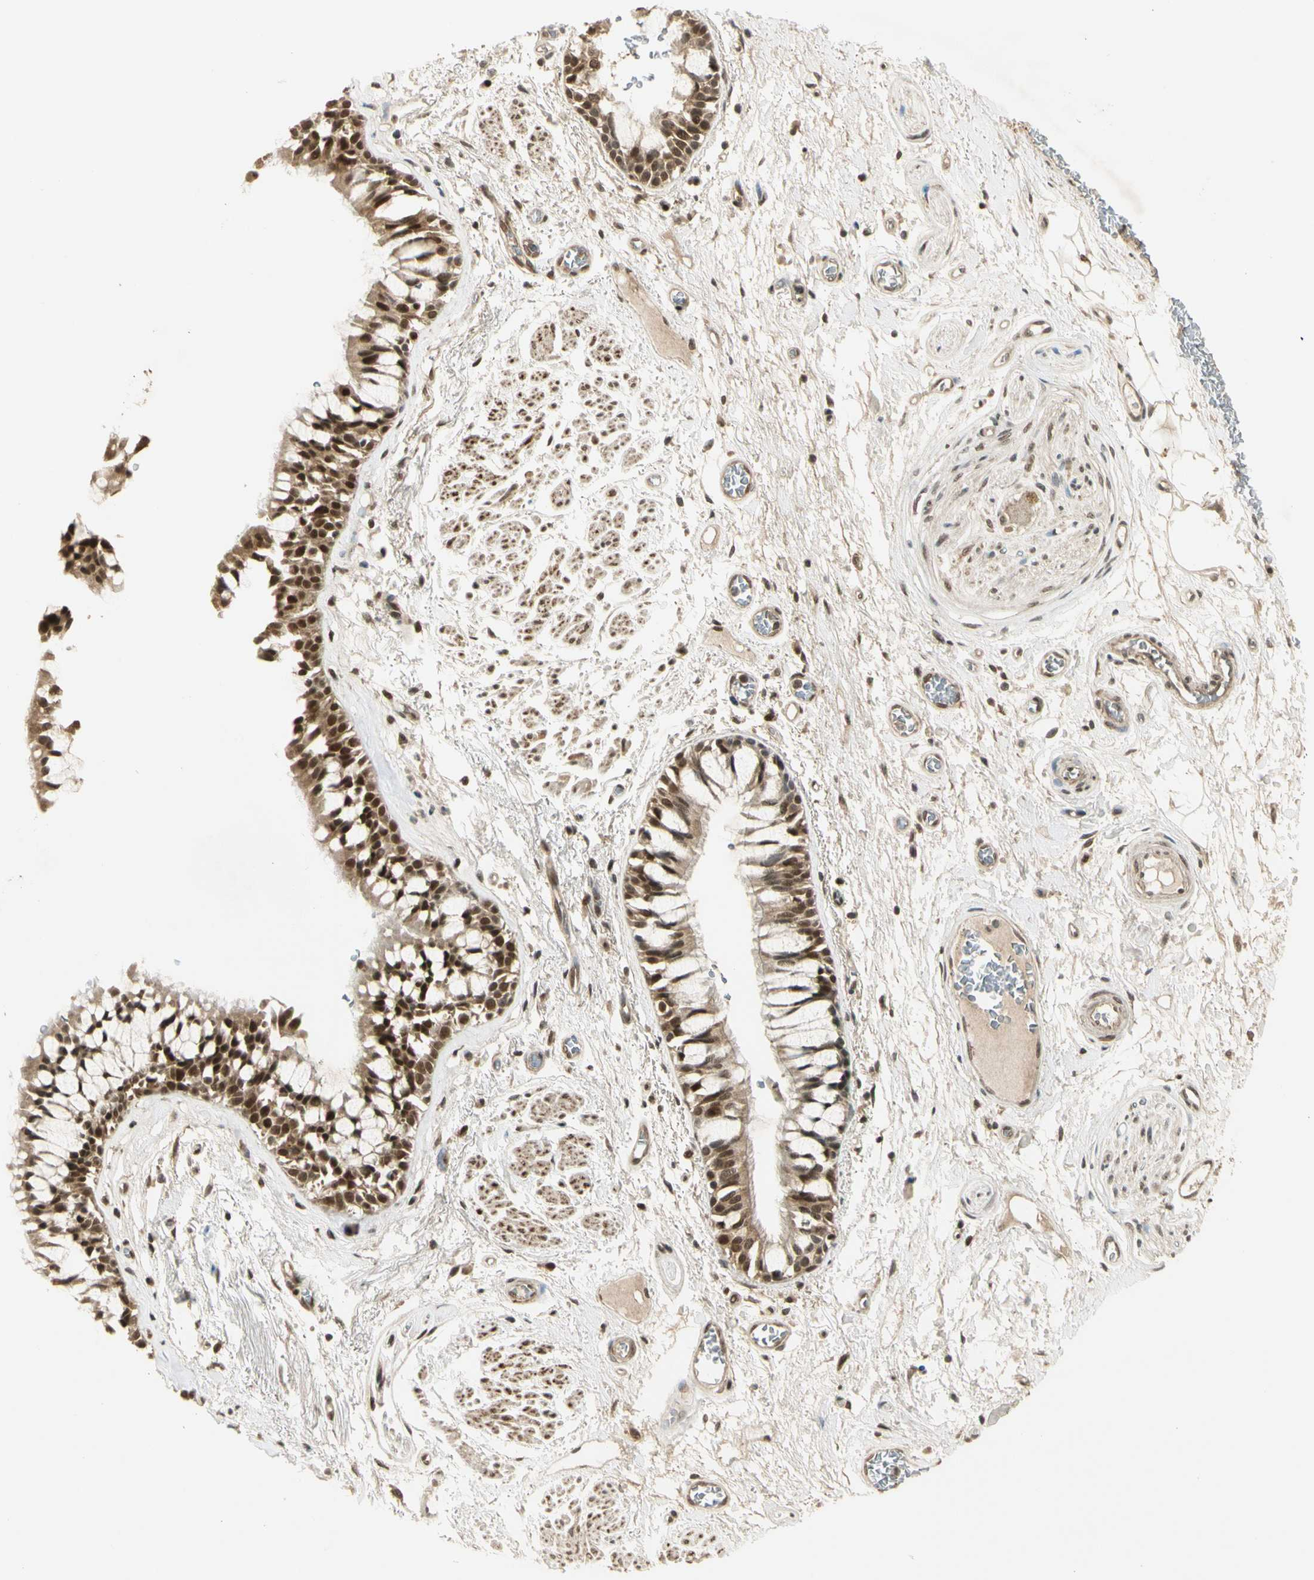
{"staining": {"intensity": "moderate", "quantity": ">75%", "location": "cytoplasmic/membranous,nuclear"}, "tissue": "bronchus", "cell_type": "Respiratory epithelial cells", "image_type": "normal", "snomed": [{"axis": "morphology", "description": "Normal tissue, NOS"}, {"axis": "topography", "description": "Bronchus"}], "caption": "The photomicrograph displays staining of normal bronchus, revealing moderate cytoplasmic/membranous,nuclear protein expression (brown color) within respiratory epithelial cells. (Stains: DAB in brown, nuclei in blue, Microscopy: brightfield microscopy at high magnification).", "gene": "ZNF135", "patient": {"sex": "male", "age": 66}}